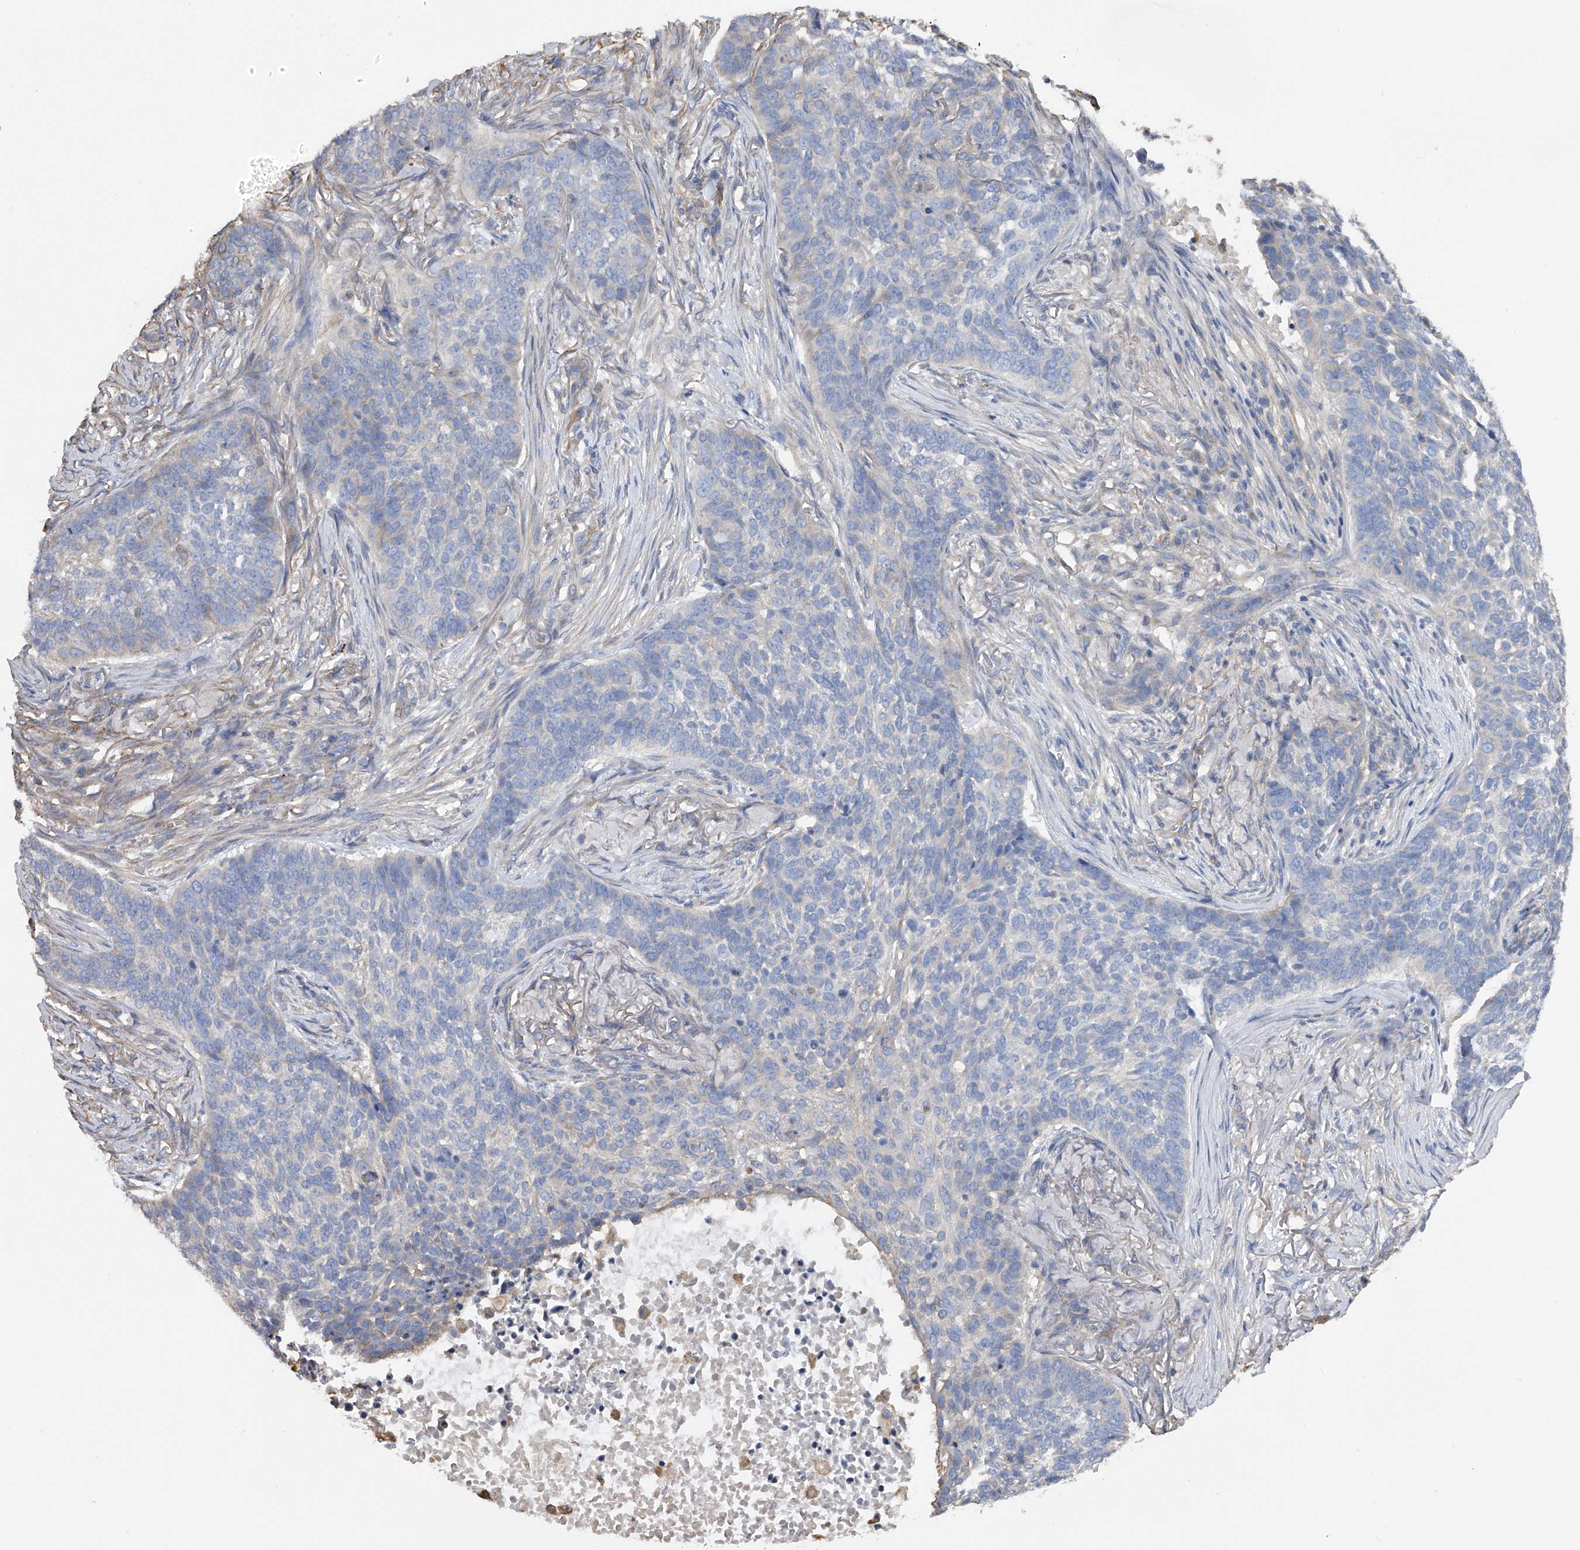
{"staining": {"intensity": "negative", "quantity": "none", "location": "none"}, "tissue": "skin cancer", "cell_type": "Tumor cells", "image_type": "cancer", "snomed": [{"axis": "morphology", "description": "Basal cell carcinoma"}, {"axis": "topography", "description": "Skin"}], "caption": "An IHC image of basal cell carcinoma (skin) is shown. There is no staining in tumor cells of basal cell carcinoma (skin). (IHC, brightfield microscopy, high magnification).", "gene": "RWDD2A", "patient": {"sex": "male", "age": 85}}